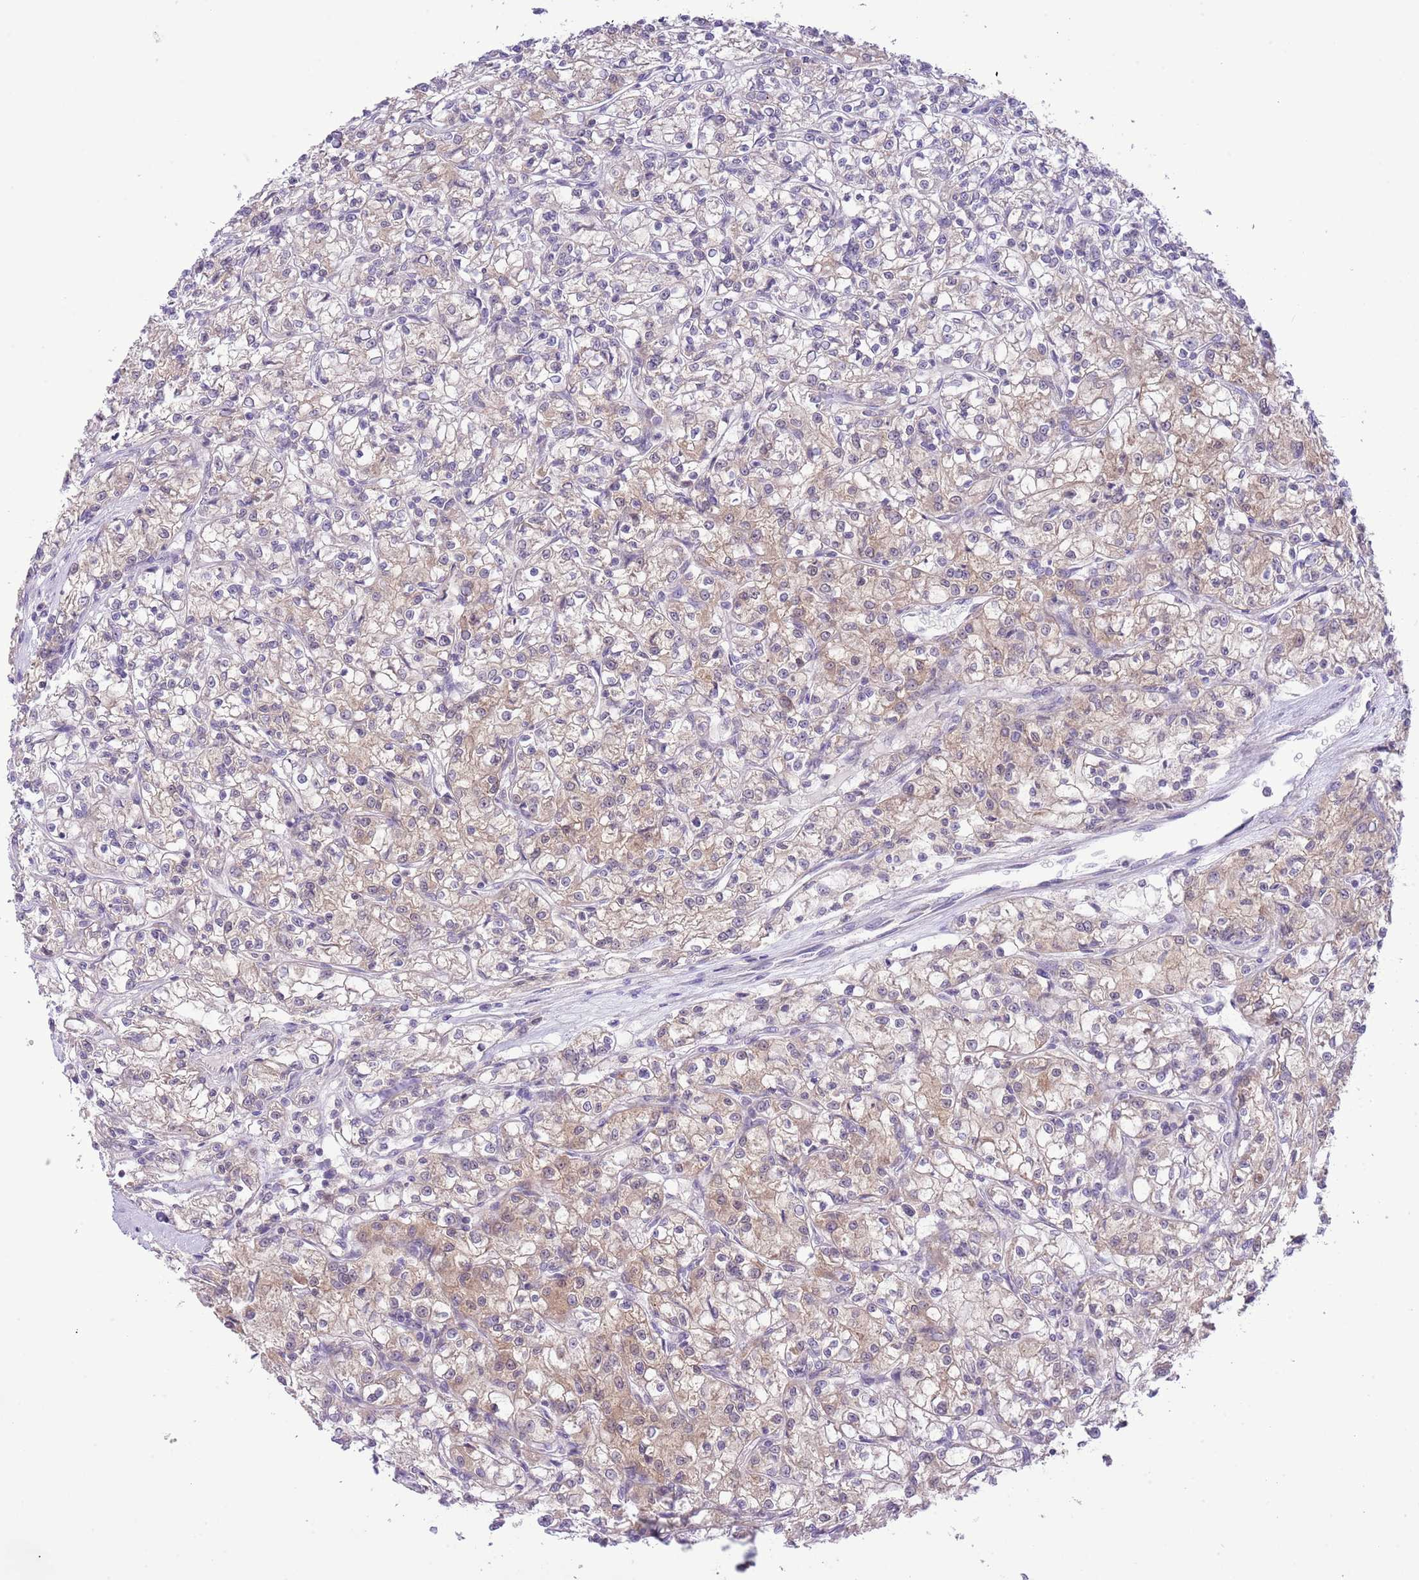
{"staining": {"intensity": "weak", "quantity": "25%-75%", "location": "cytoplasmic/membranous"}, "tissue": "renal cancer", "cell_type": "Tumor cells", "image_type": "cancer", "snomed": [{"axis": "morphology", "description": "Adenocarcinoma, NOS"}, {"axis": "topography", "description": "Kidney"}], "caption": "The photomicrograph reveals immunohistochemical staining of renal adenocarcinoma. There is weak cytoplasmic/membranous staining is present in about 25%-75% of tumor cells.", "gene": "GALK2", "patient": {"sex": "female", "age": 59}}